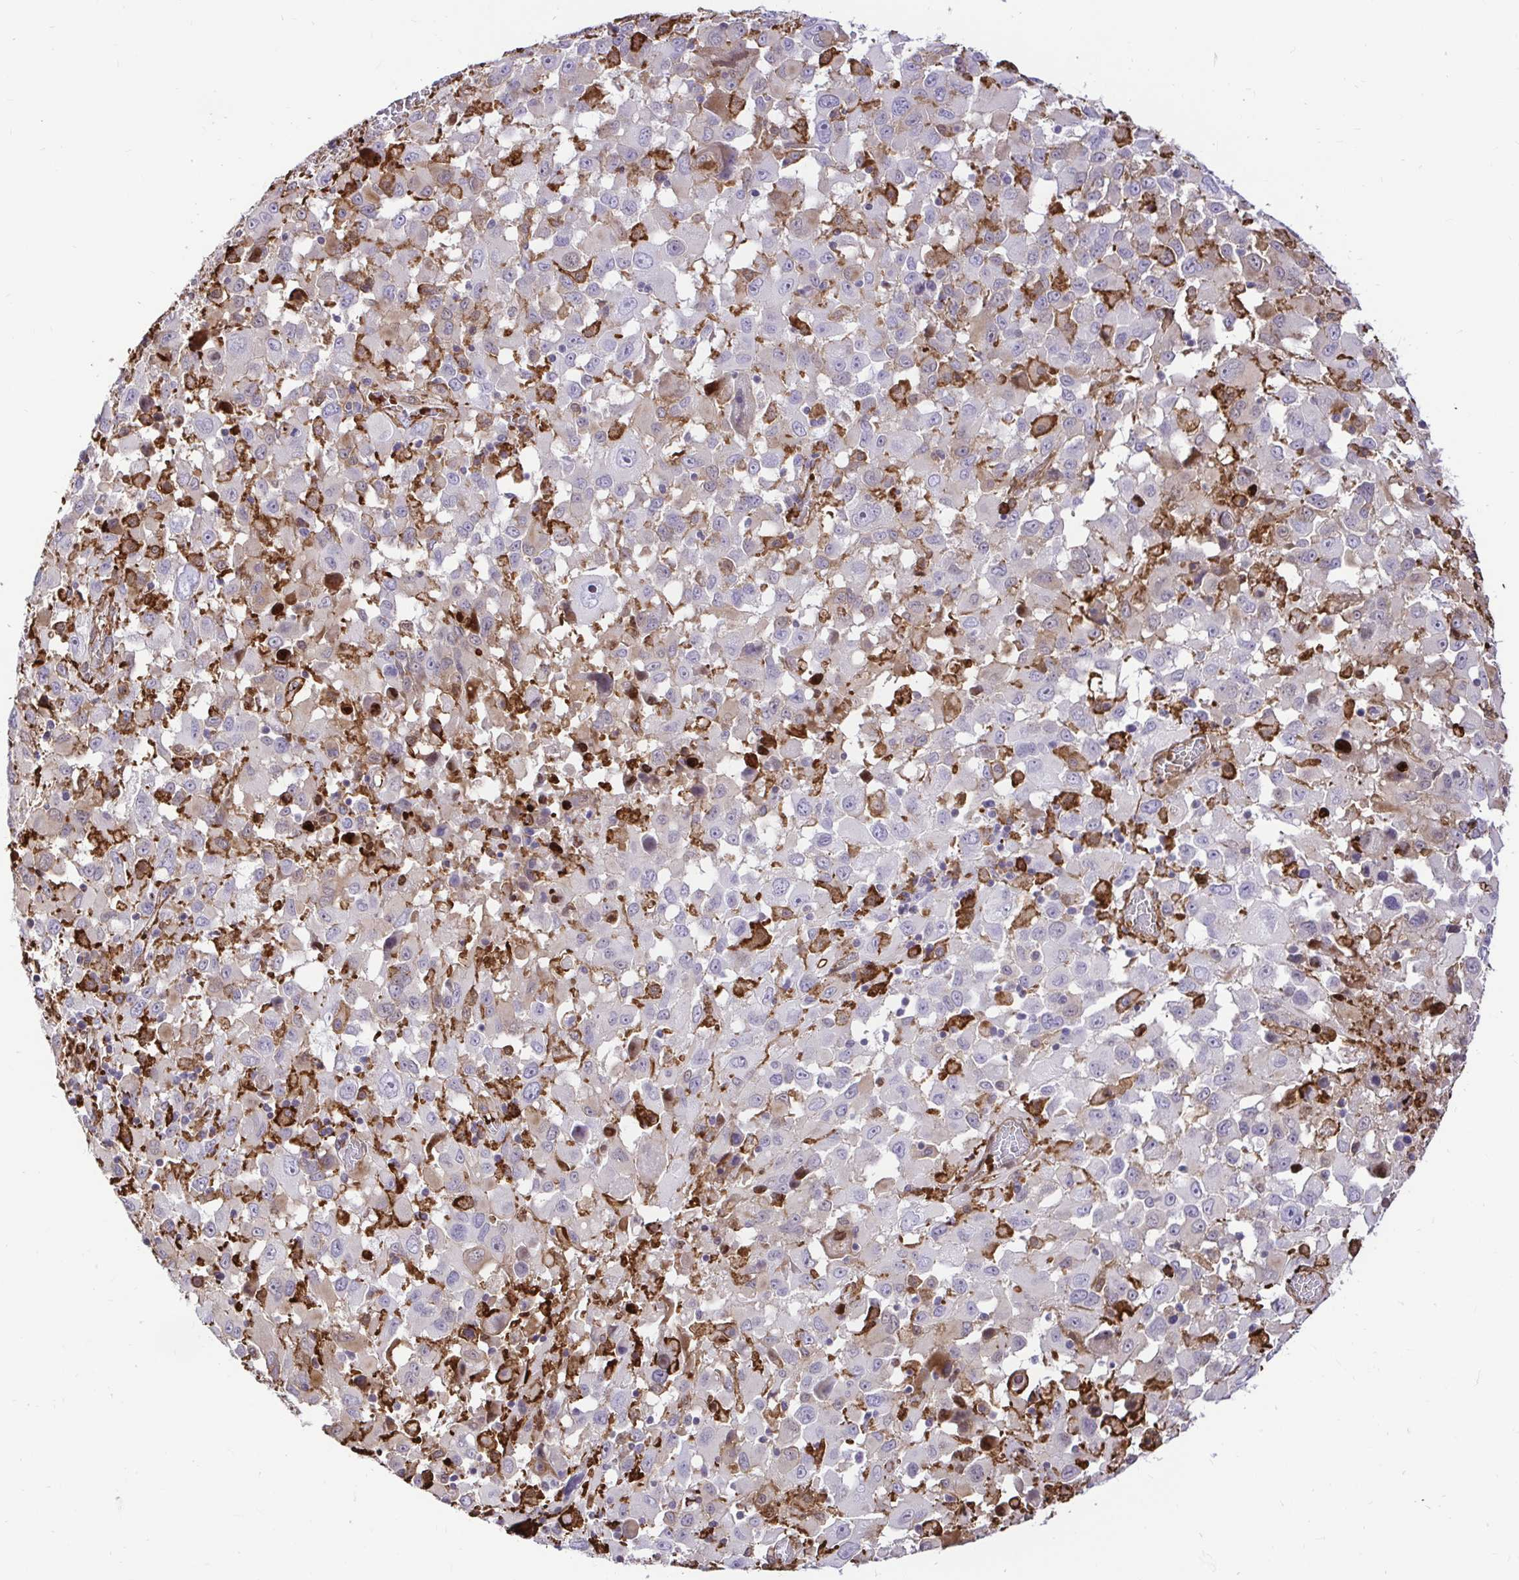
{"staining": {"intensity": "weak", "quantity": "<25%", "location": "cytoplasmic/membranous"}, "tissue": "melanoma", "cell_type": "Tumor cells", "image_type": "cancer", "snomed": [{"axis": "morphology", "description": "Malignant melanoma, Metastatic site"}, {"axis": "topography", "description": "Soft tissue"}], "caption": "A histopathology image of malignant melanoma (metastatic site) stained for a protein reveals no brown staining in tumor cells.", "gene": "GSN", "patient": {"sex": "male", "age": 50}}